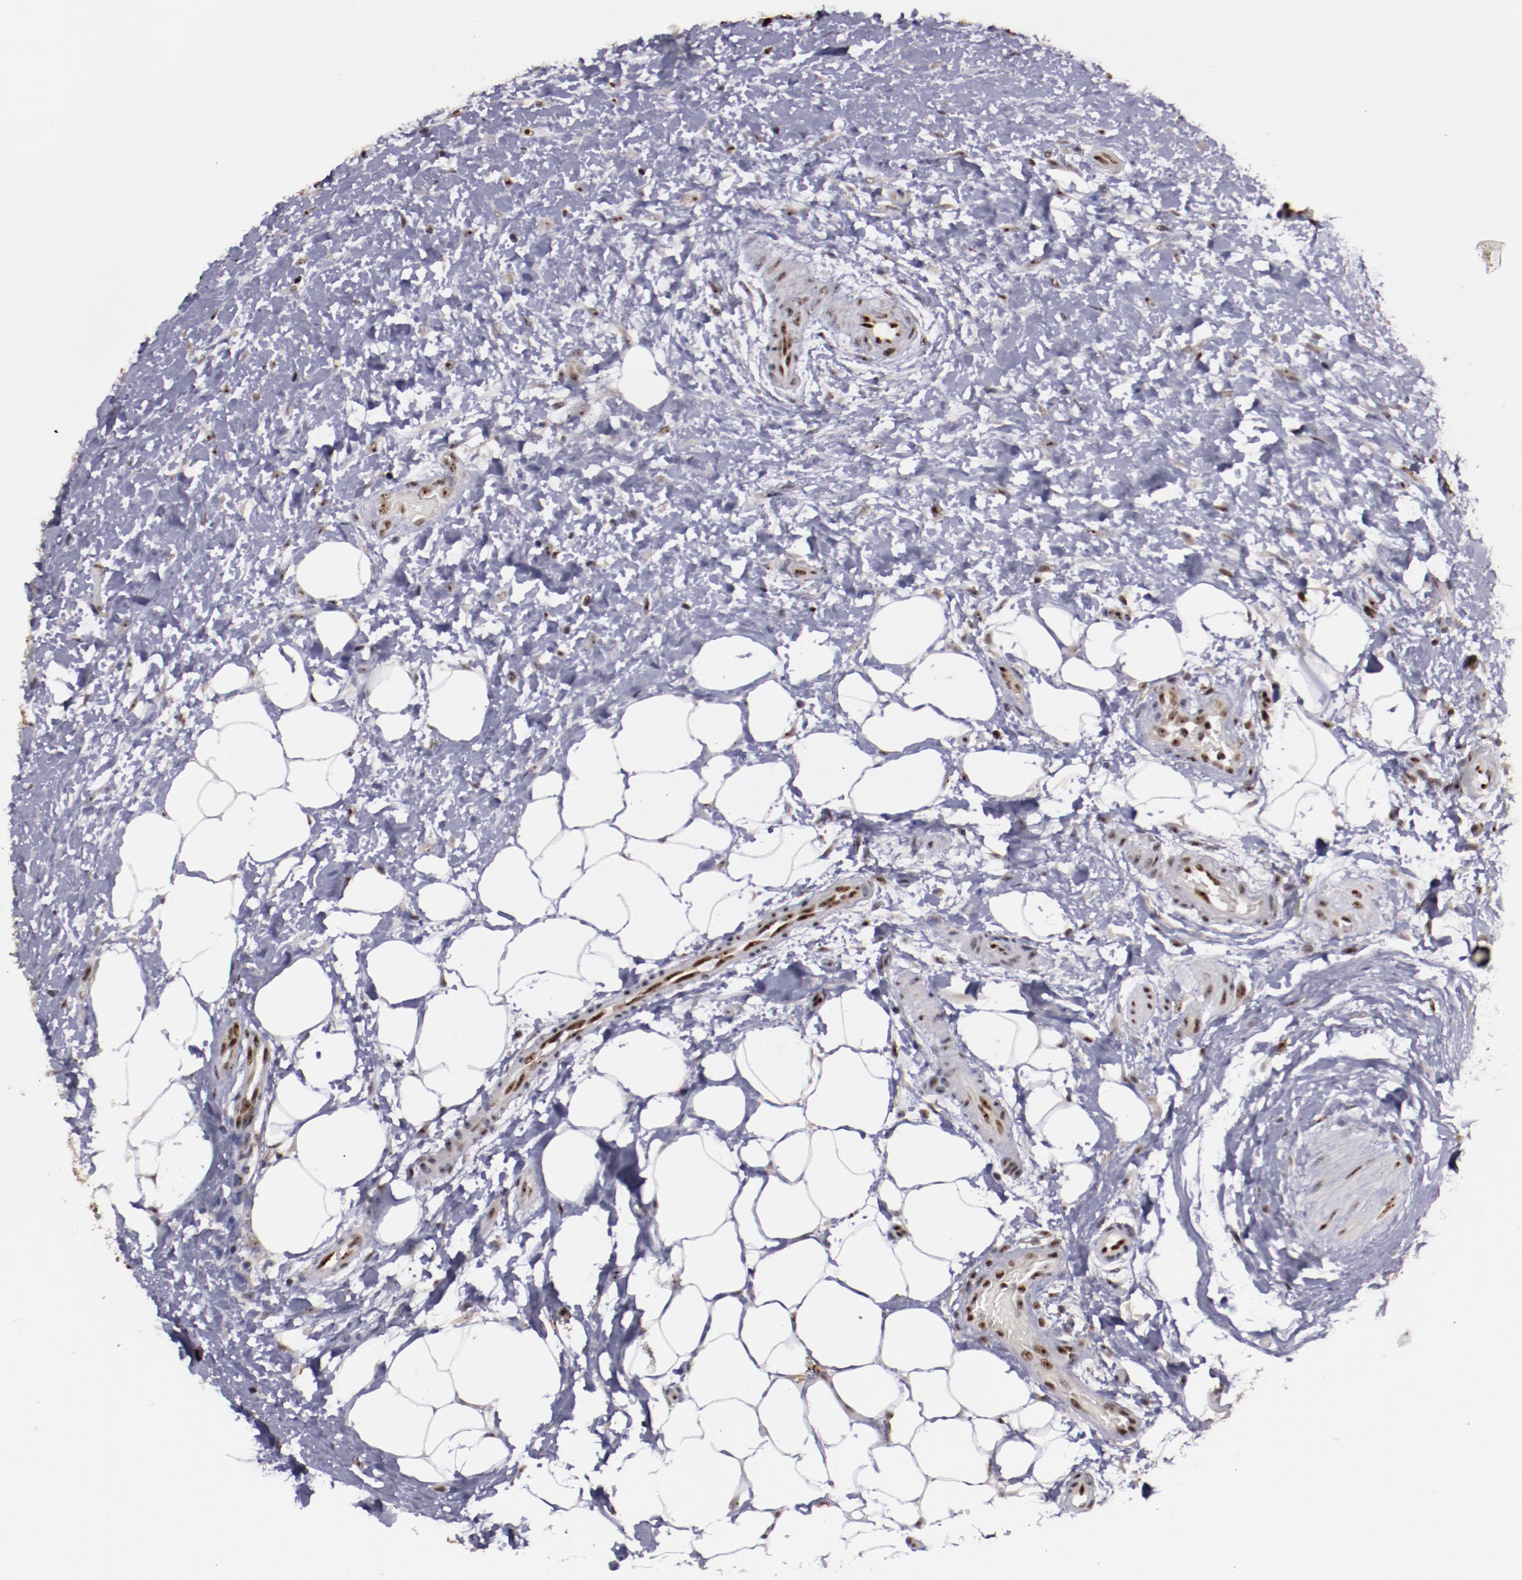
{"staining": {"intensity": "moderate", "quantity": "25%-75%", "location": "nuclear"}, "tissue": "lymphoma", "cell_type": "Tumor cells", "image_type": "cancer", "snomed": [{"axis": "morphology", "description": "Malignant lymphoma, non-Hodgkin's type, Low grade"}, {"axis": "topography", "description": "Lymph node"}], "caption": "Low-grade malignant lymphoma, non-Hodgkin's type was stained to show a protein in brown. There is medium levels of moderate nuclear positivity in about 25%-75% of tumor cells. (IHC, brightfield microscopy, high magnification).", "gene": "DDX24", "patient": {"sex": "female", "age": 76}}